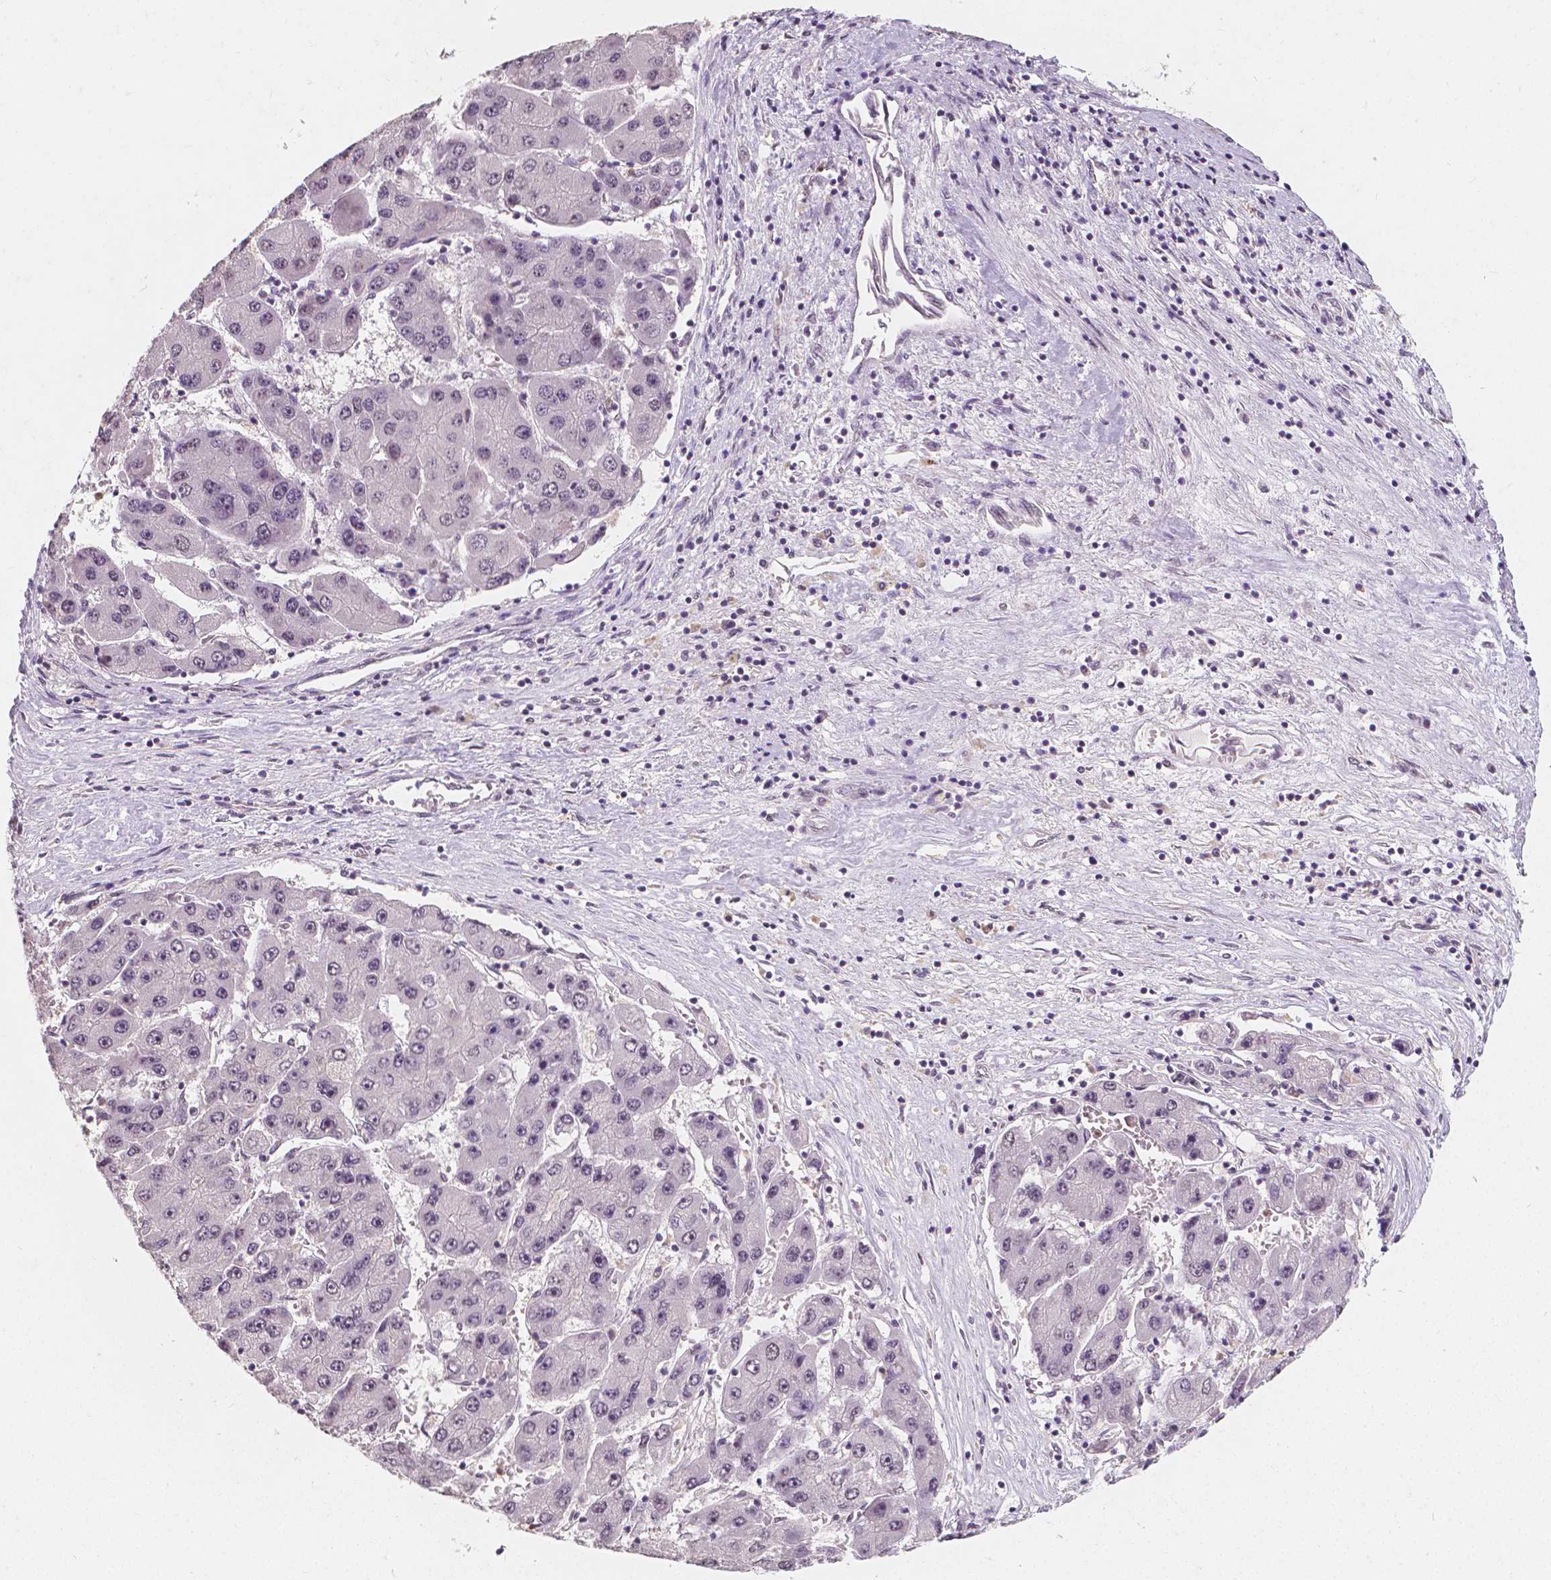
{"staining": {"intensity": "negative", "quantity": "none", "location": "none"}, "tissue": "liver cancer", "cell_type": "Tumor cells", "image_type": "cancer", "snomed": [{"axis": "morphology", "description": "Carcinoma, Hepatocellular, NOS"}, {"axis": "topography", "description": "Liver"}], "caption": "Immunohistochemistry image of neoplastic tissue: hepatocellular carcinoma (liver) stained with DAB (3,3'-diaminobenzidine) demonstrates no significant protein expression in tumor cells.", "gene": "NOLC1", "patient": {"sex": "female", "age": 61}}